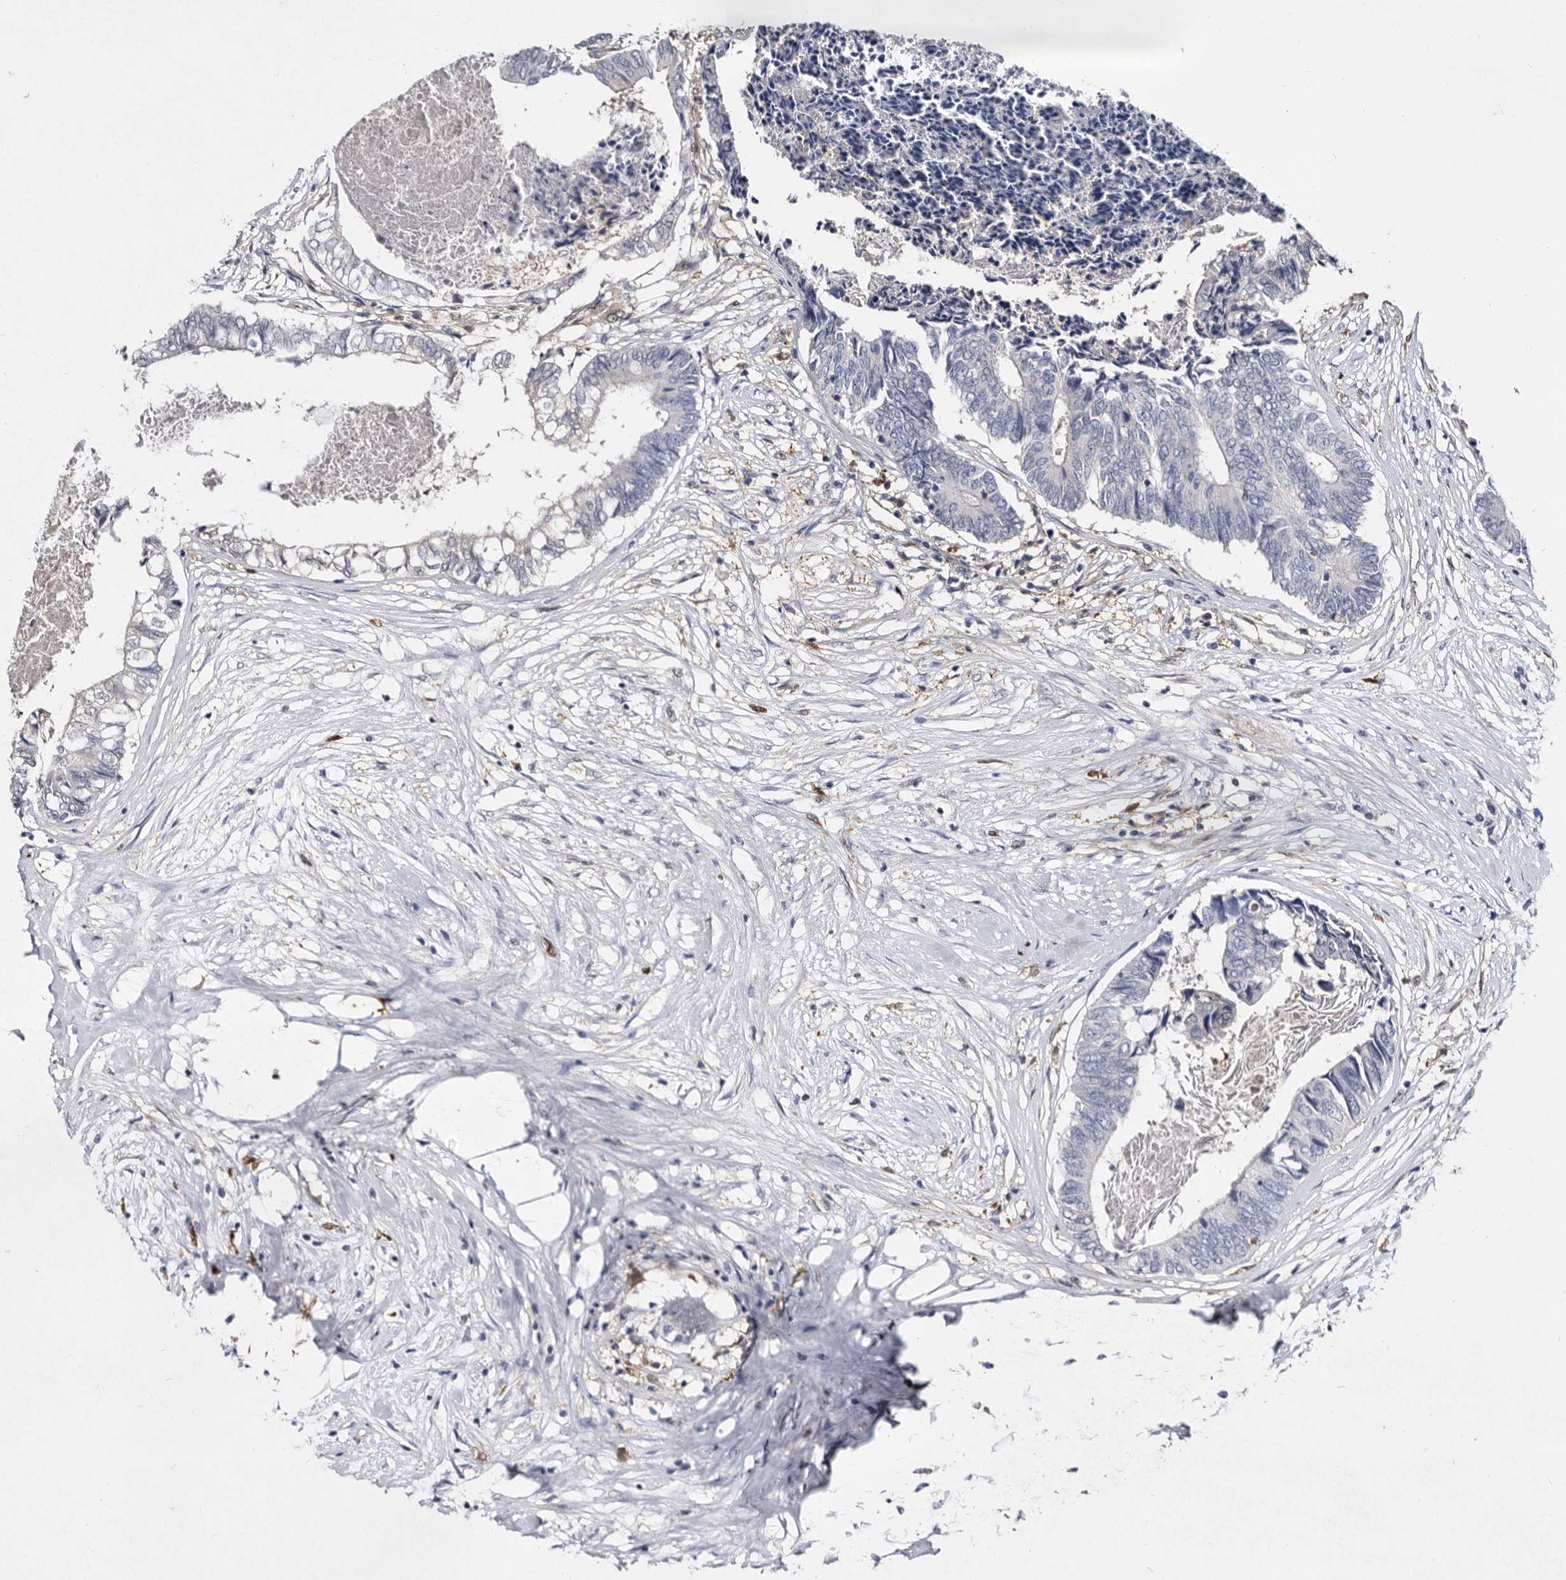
{"staining": {"intensity": "negative", "quantity": "none", "location": "none"}, "tissue": "colorectal cancer", "cell_type": "Tumor cells", "image_type": "cancer", "snomed": [{"axis": "morphology", "description": "Adenocarcinoma, NOS"}, {"axis": "topography", "description": "Rectum"}], "caption": "Tumor cells show no significant protein staining in colorectal cancer (adenocarcinoma).", "gene": "SERPINB8", "patient": {"sex": "male", "age": 63}}